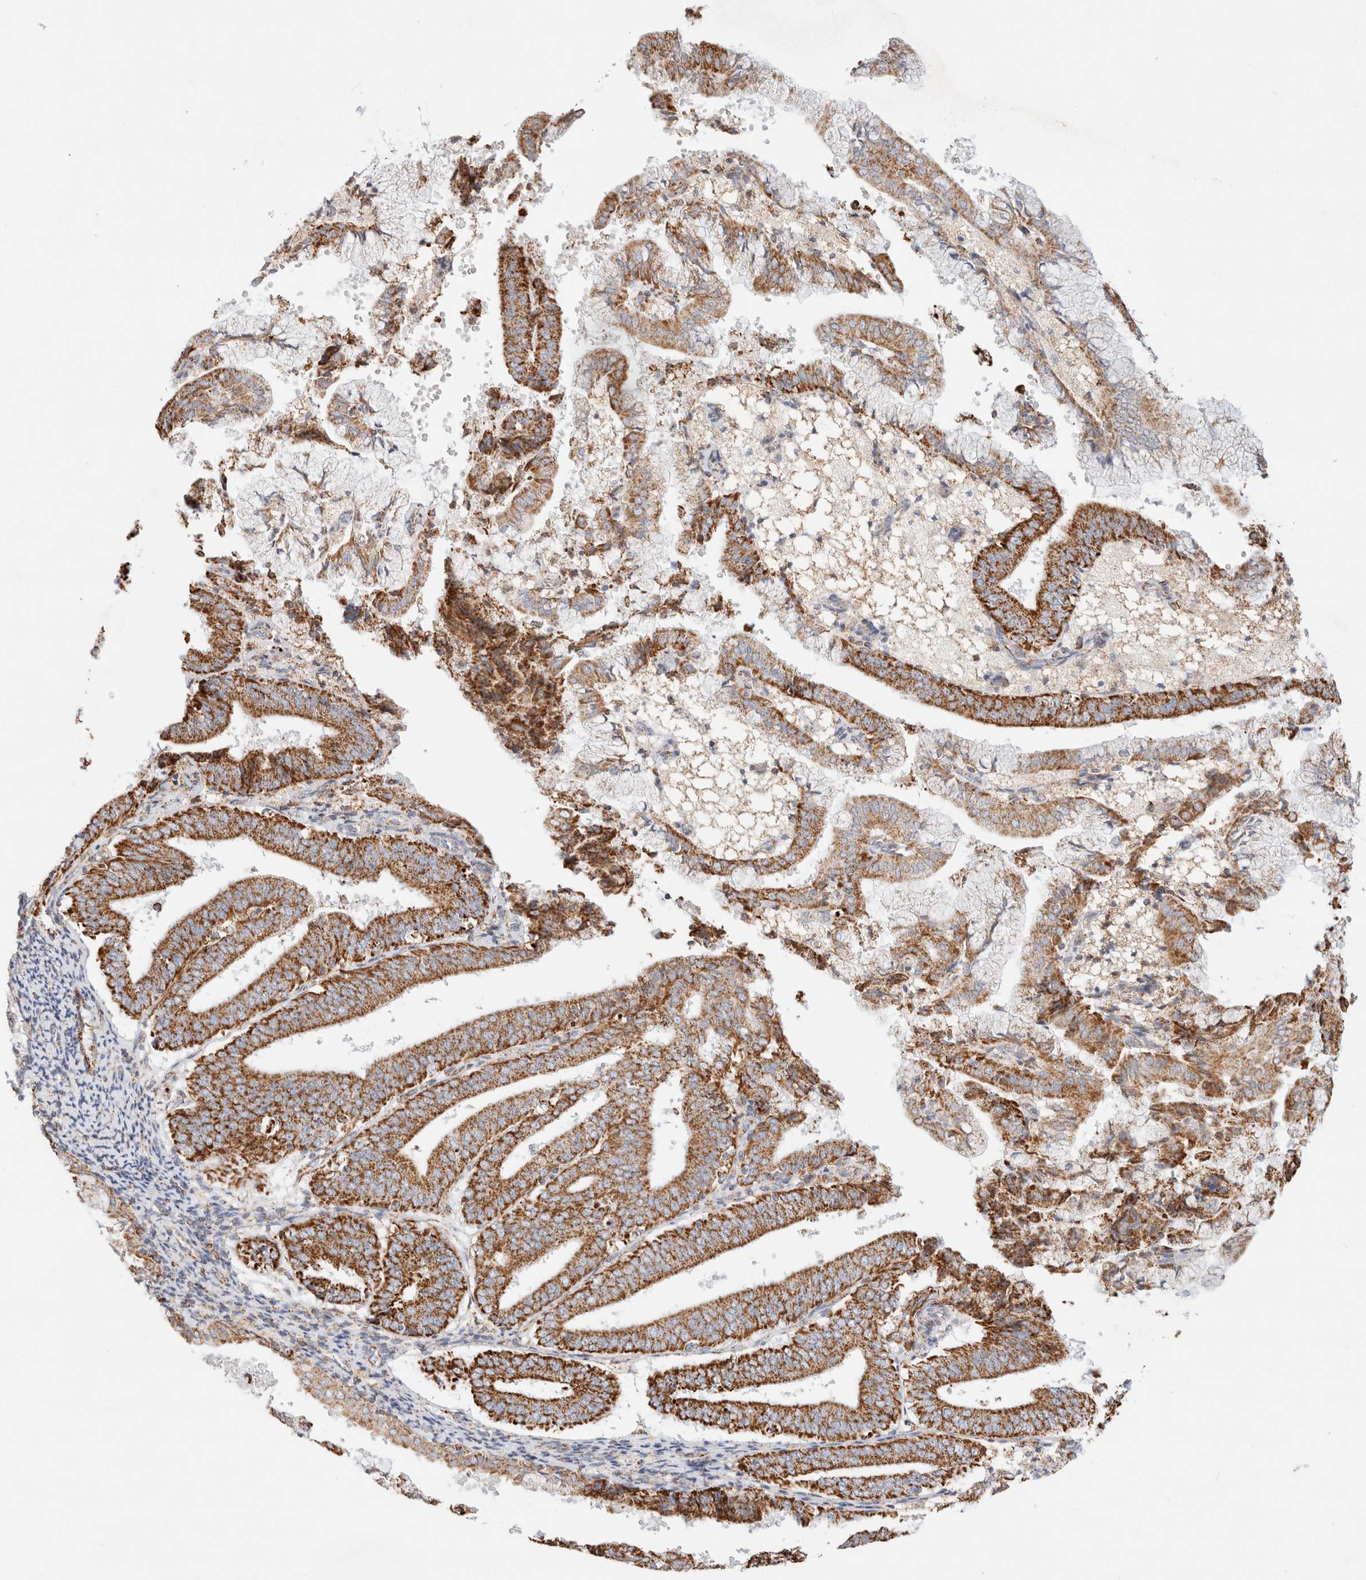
{"staining": {"intensity": "strong", "quantity": ">75%", "location": "cytoplasmic/membranous"}, "tissue": "endometrial cancer", "cell_type": "Tumor cells", "image_type": "cancer", "snomed": [{"axis": "morphology", "description": "Adenocarcinoma, NOS"}, {"axis": "topography", "description": "Endometrium"}], "caption": "Adenocarcinoma (endometrial) was stained to show a protein in brown. There is high levels of strong cytoplasmic/membranous positivity in about >75% of tumor cells.", "gene": "PHB2", "patient": {"sex": "female", "age": 63}}